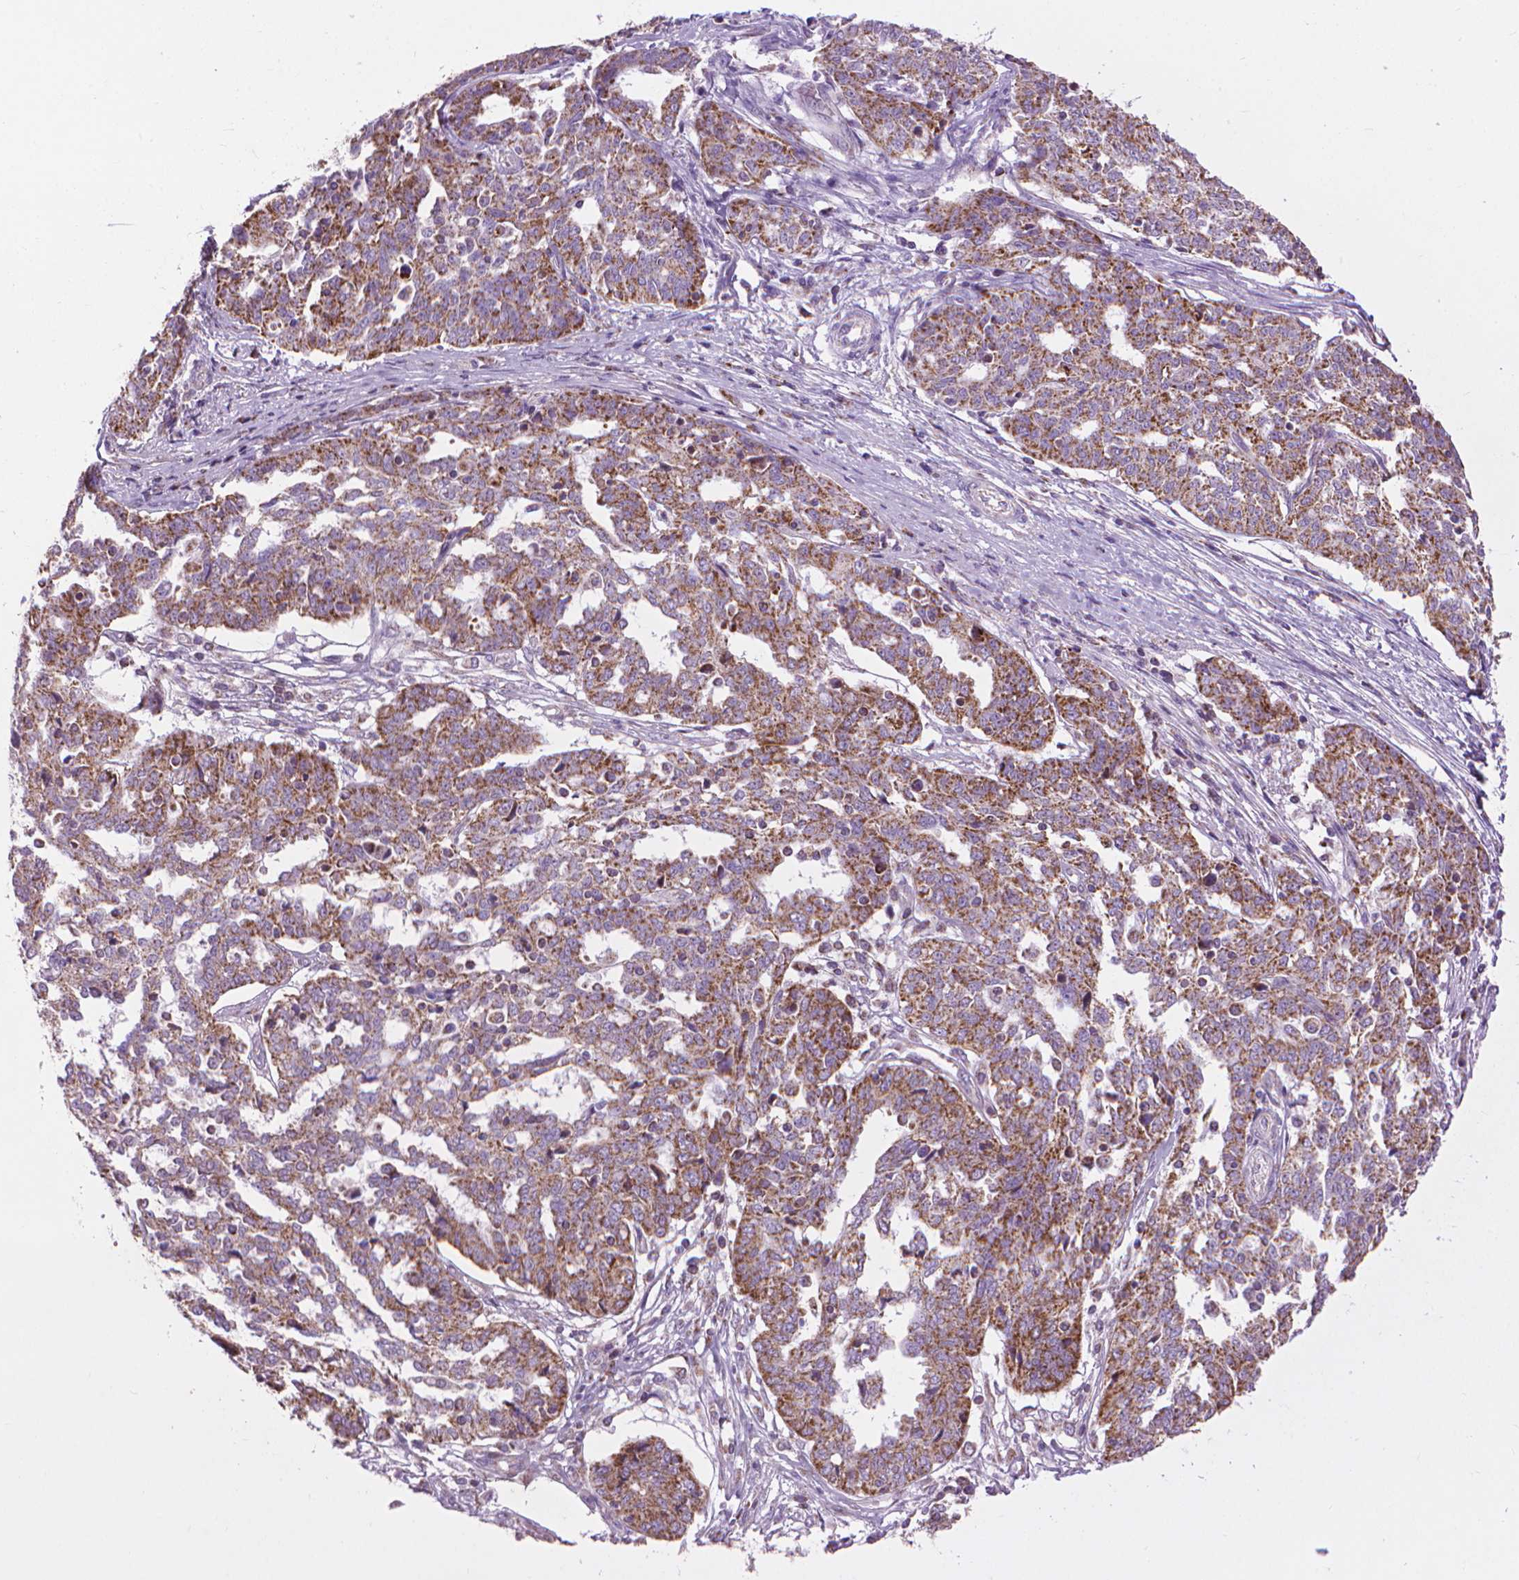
{"staining": {"intensity": "strong", "quantity": "25%-75%", "location": "cytoplasmic/membranous"}, "tissue": "ovarian cancer", "cell_type": "Tumor cells", "image_type": "cancer", "snomed": [{"axis": "morphology", "description": "Cystadenocarcinoma, serous, NOS"}, {"axis": "topography", "description": "Ovary"}], "caption": "Protein positivity by immunohistochemistry exhibits strong cytoplasmic/membranous positivity in approximately 25%-75% of tumor cells in ovarian cancer (serous cystadenocarcinoma). (DAB IHC with brightfield microscopy, high magnification).", "gene": "VDAC1", "patient": {"sex": "female", "age": 67}}